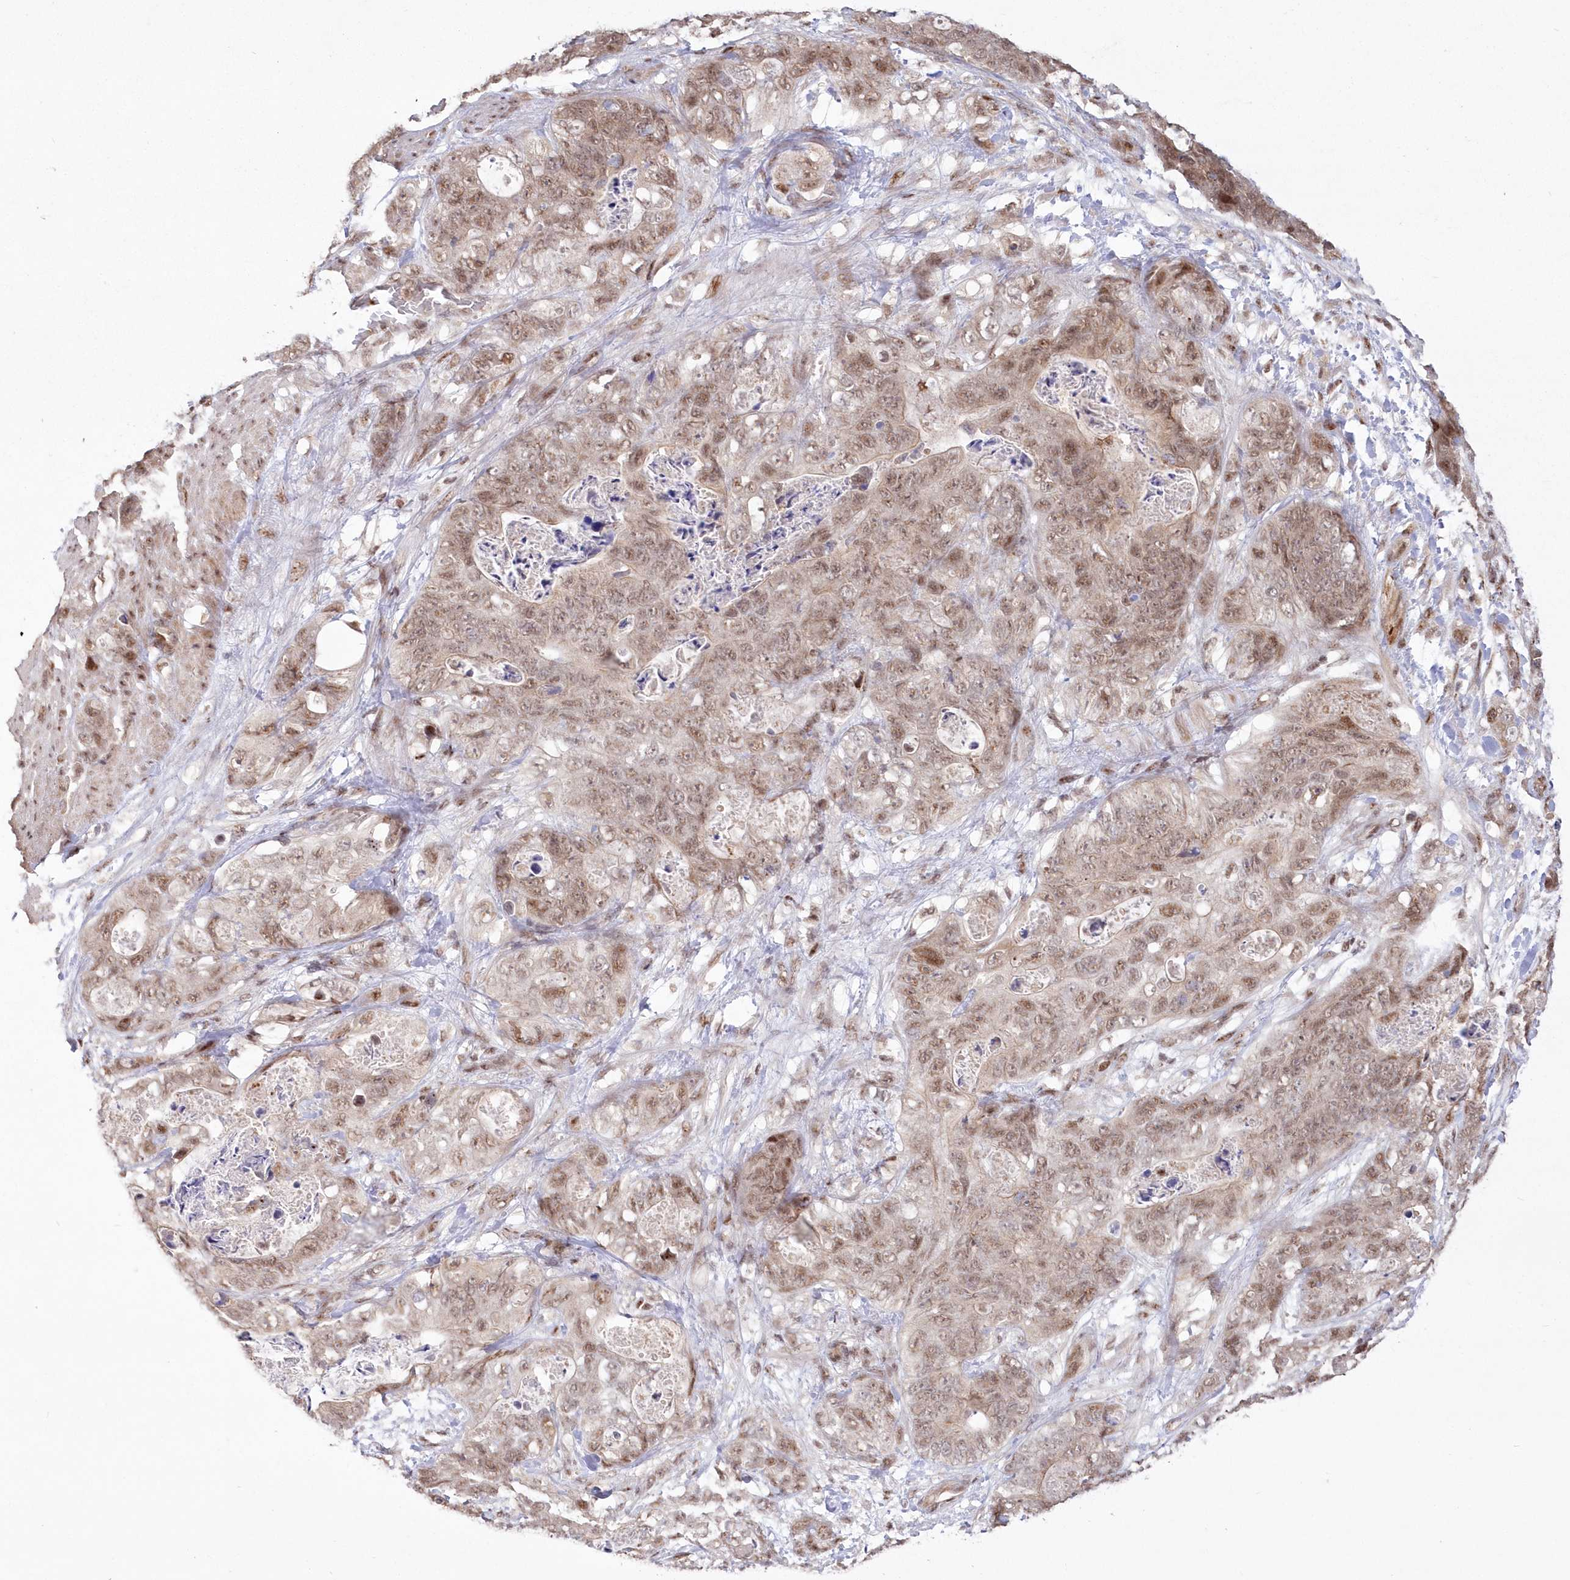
{"staining": {"intensity": "weak", "quantity": ">75%", "location": "nuclear"}, "tissue": "stomach cancer", "cell_type": "Tumor cells", "image_type": "cancer", "snomed": [{"axis": "morphology", "description": "Normal tissue, NOS"}, {"axis": "morphology", "description": "Adenocarcinoma, NOS"}, {"axis": "topography", "description": "Stomach"}], "caption": "A brown stain labels weak nuclear expression of a protein in human stomach cancer (adenocarcinoma) tumor cells. (DAB (3,3'-diaminobenzidine) IHC with brightfield microscopy, high magnification).", "gene": "WBP1L", "patient": {"sex": "female", "age": 89}}